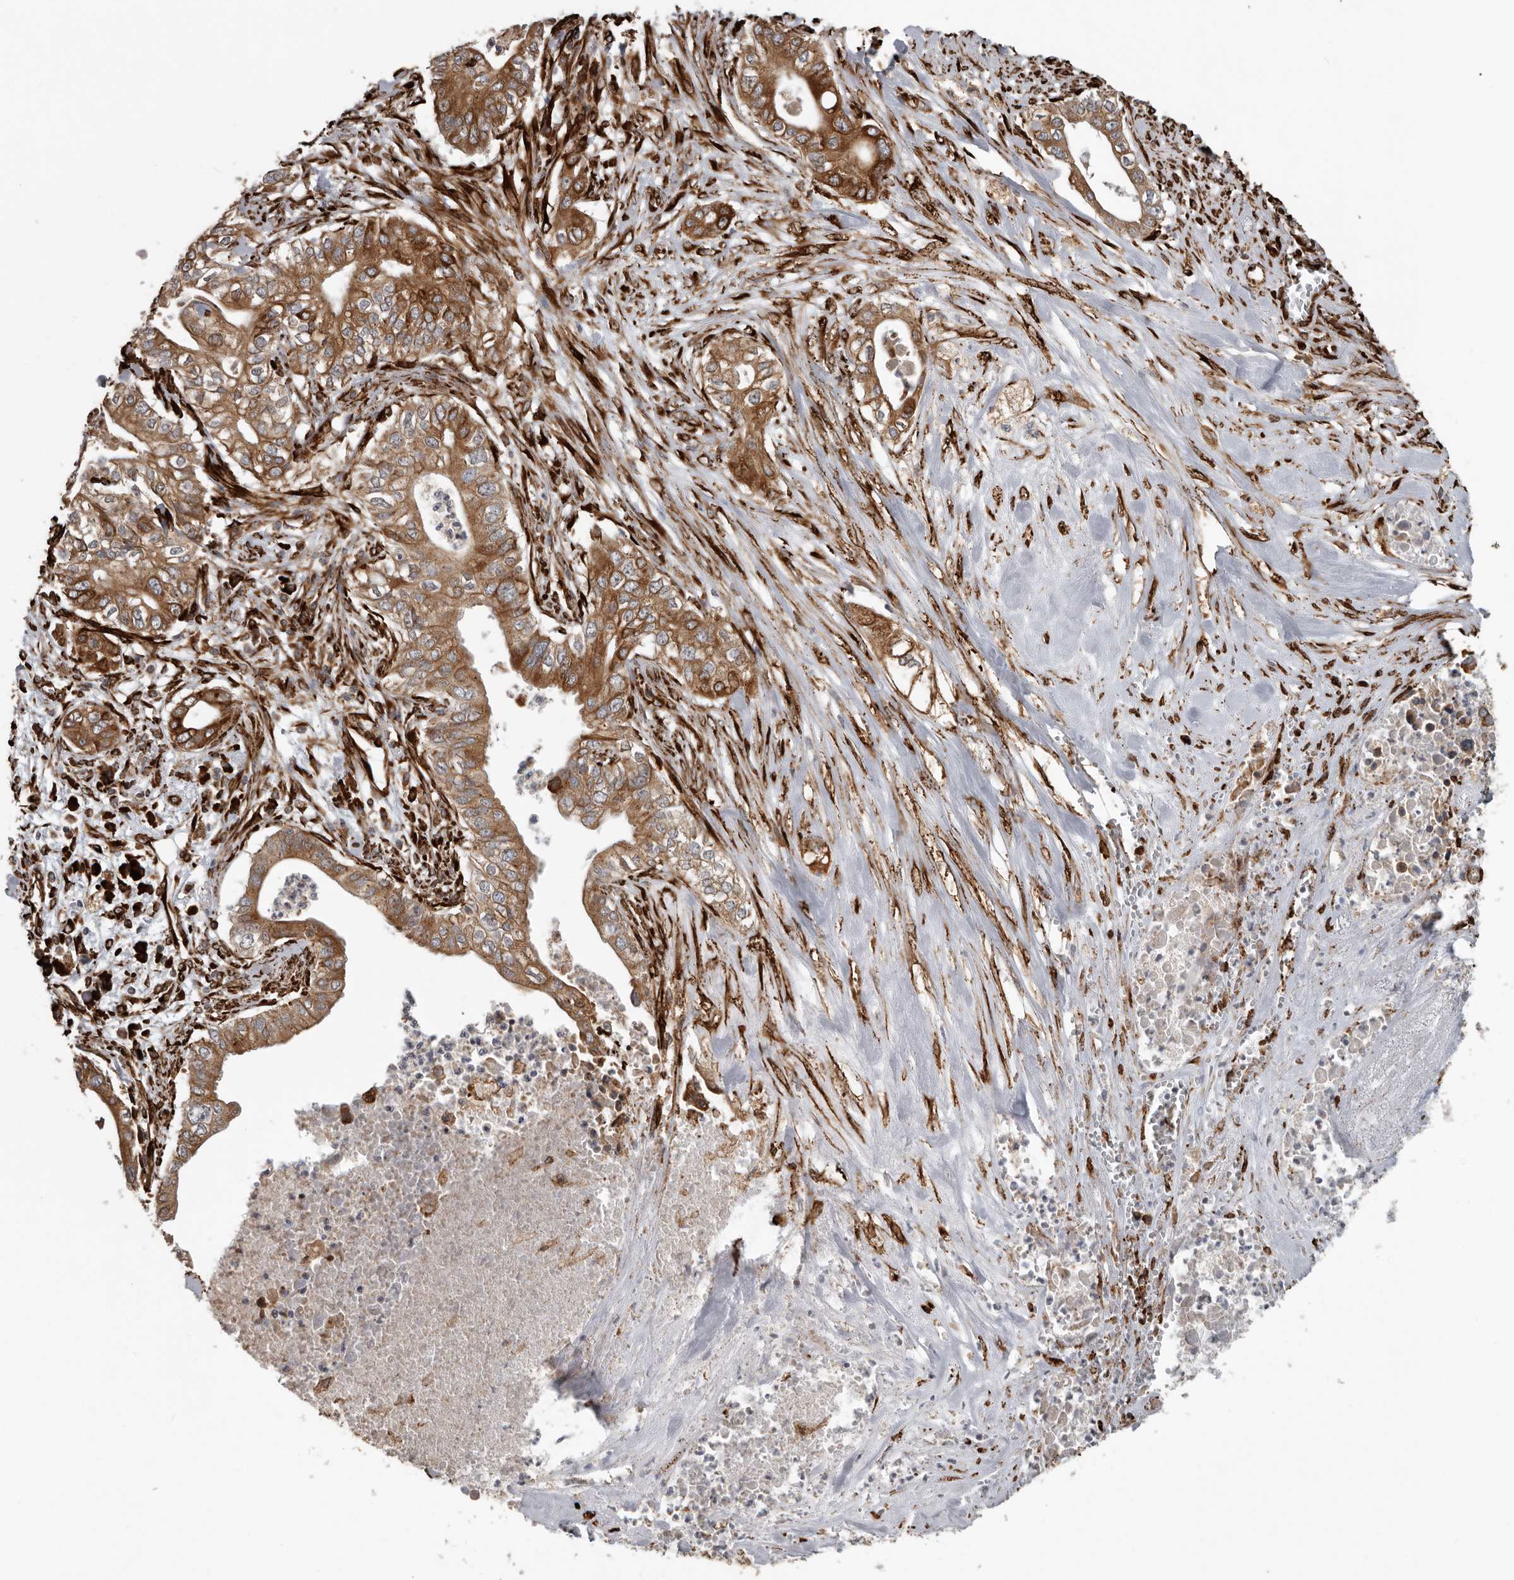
{"staining": {"intensity": "moderate", "quantity": ">75%", "location": "cytoplasmic/membranous"}, "tissue": "pancreatic cancer", "cell_type": "Tumor cells", "image_type": "cancer", "snomed": [{"axis": "morphology", "description": "Adenocarcinoma, NOS"}, {"axis": "topography", "description": "Pancreas"}], "caption": "Immunohistochemistry (DAB) staining of pancreatic adenocarcinoma displays moderate cytoplasmic/membranous protein expression in approximately >75% of tumor cells.", "gene": "CEP350", "patient": {"sex": "female", "age": 78}}